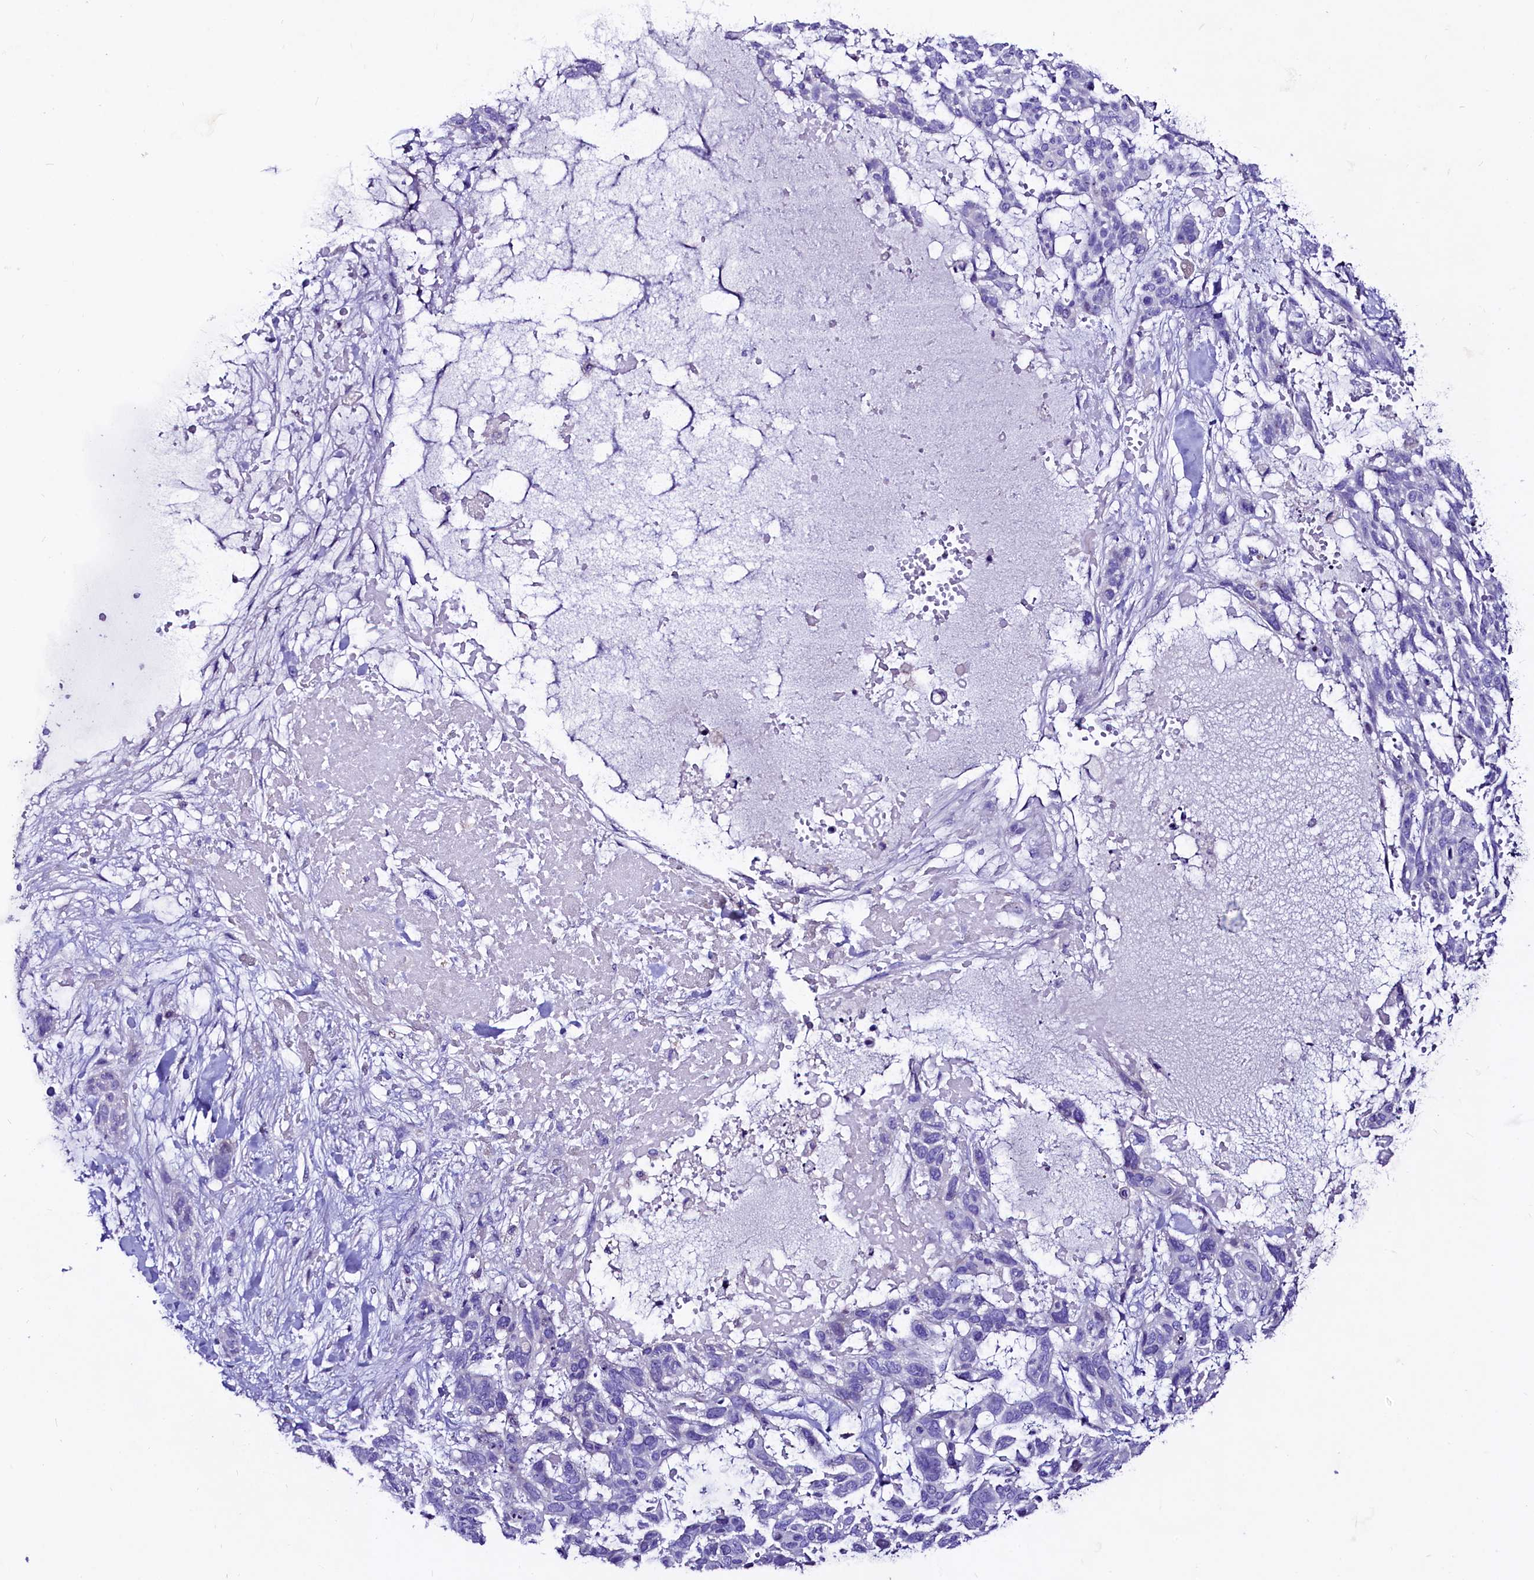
{"staining": {"intensity": "negative", "quantity": "none", "location": "none"}, "tissue": "skin cancer", "cell_type": "Tumor cells", "image_type": "cancer", "snomed": [{"axis": "morphology", "description": "Basal cell carcinoma"}, {"axis": "topography", "description": "Skin"}], "caption": "This is an IHC image of human skin basal cell carcinoma. There is no expression in tumor cells.", "gene": "SLF1", "patient": {"sex": "male", "age": 88}}